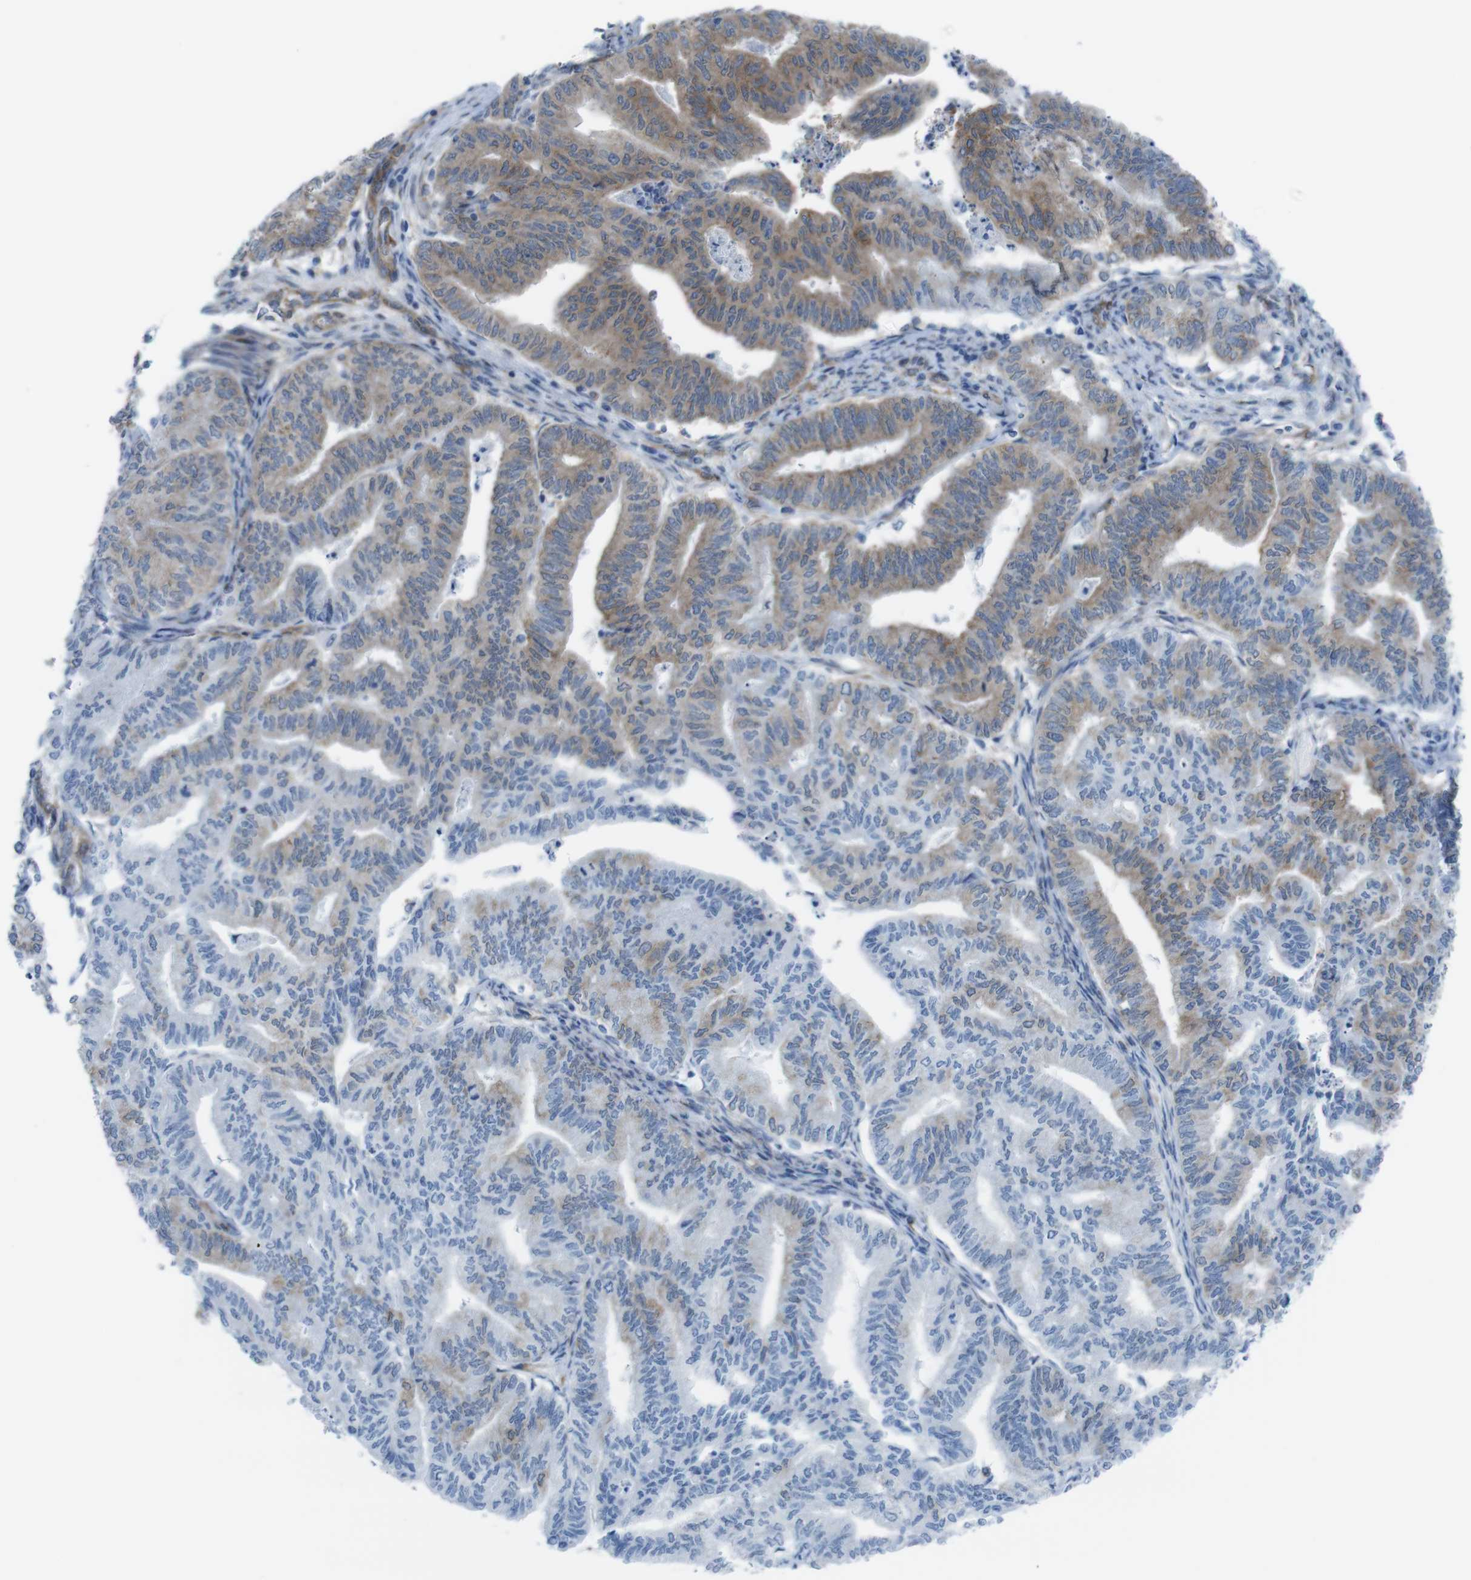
{"staining": {"intensity": "moderate", "quantity": "25%-75%", "location": "cytoplasmic/membranous"}, "tissue": "endometrial cancer", "cell_type": "Tumor cells", "image_type": "cancer", "snomed": [{"axis": "morphology", "description": "Adenocarcinoma, NOS"}, {"axis": "topography", "description": "Endometrium"}], "caption": "Immunohistochemistry (IHC) photomicrograph of endometrial cancer stained for a protein (brown), which demonstrates medium levels of moderate cytoplasmic/membranous staining in about 25%-75% of tumor cells.", "gene": "DIAPH2", "patient": {"sex": "female", "age": 79}}